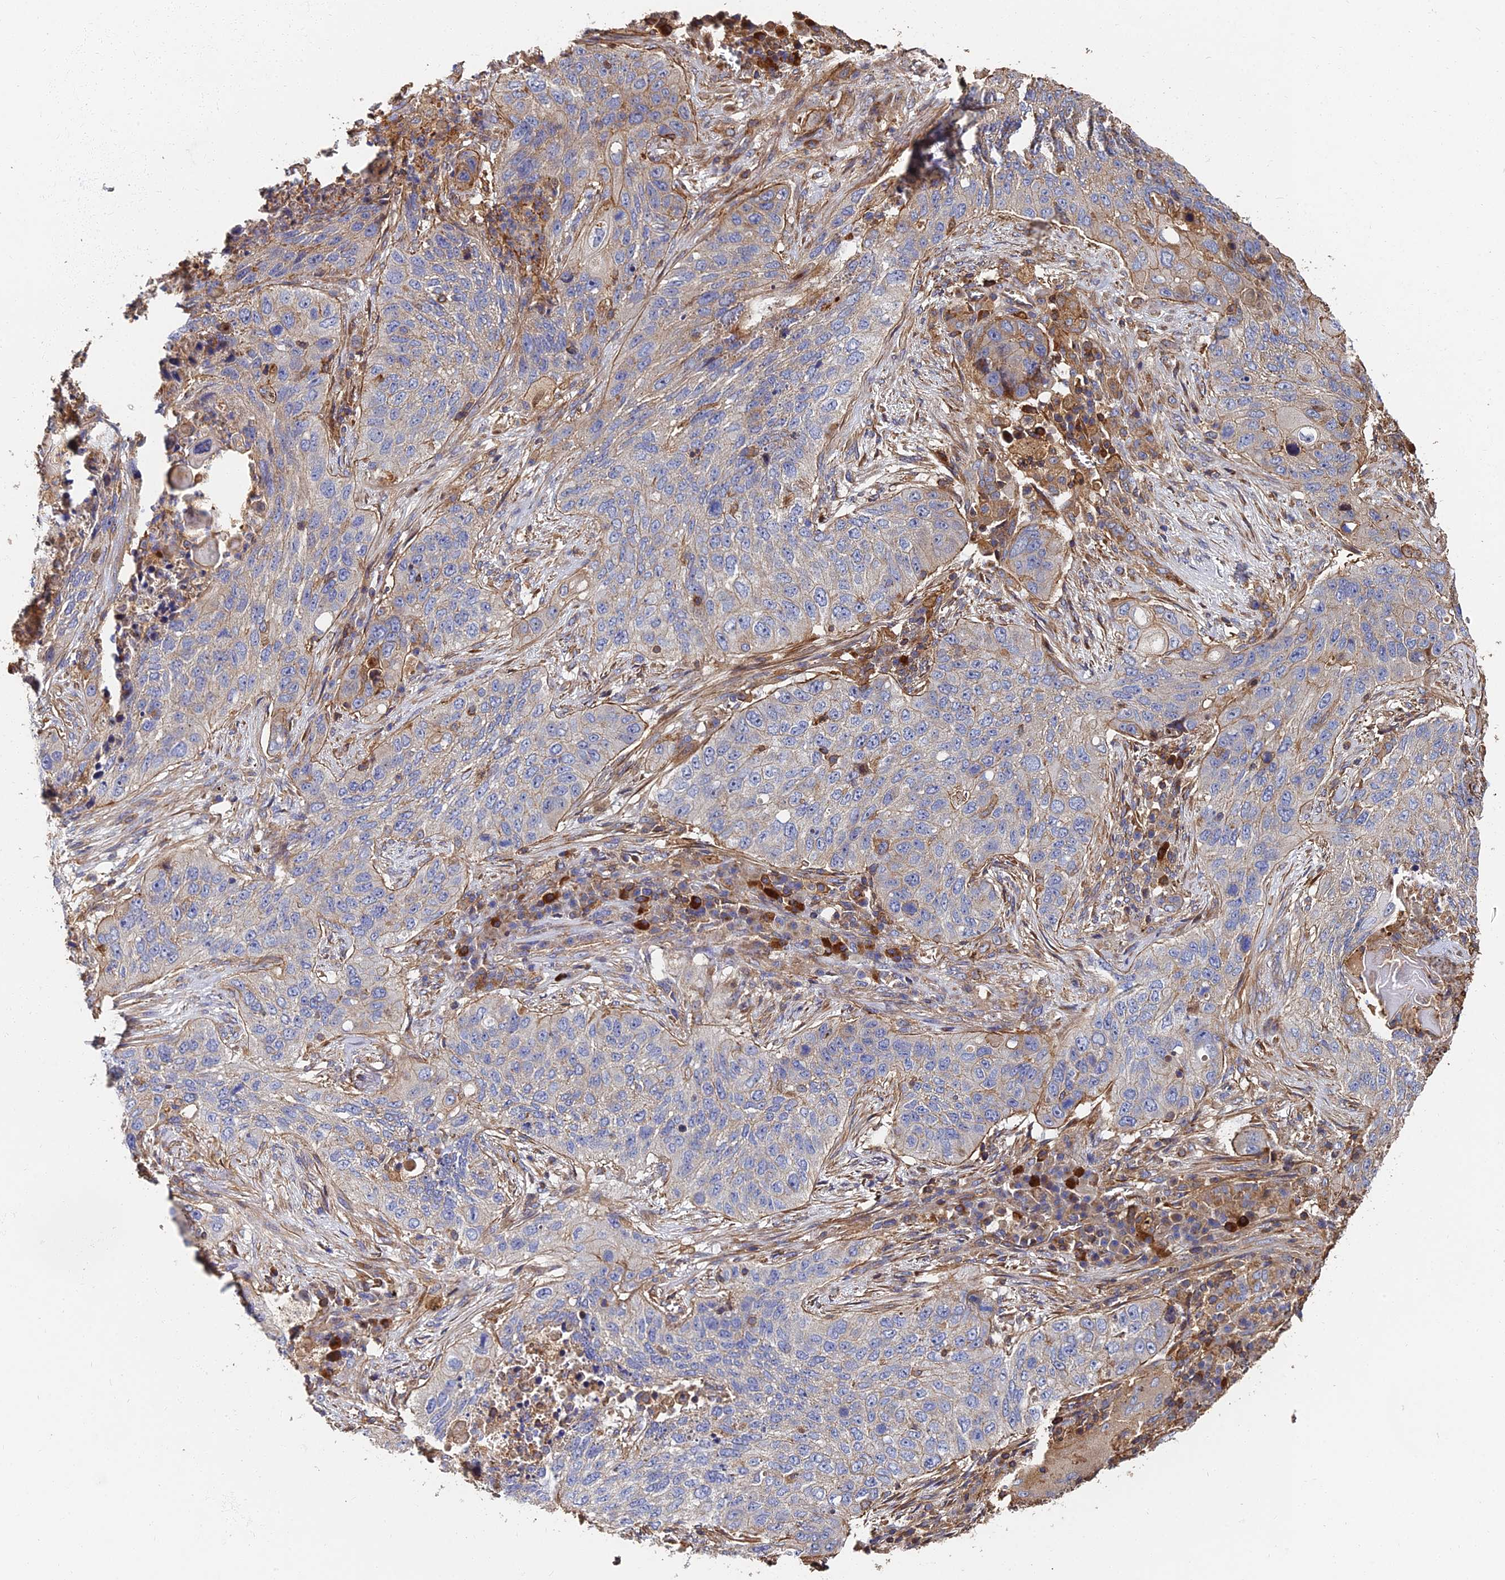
{"staining": {"intensity": "negative", "quantity": "none", "location": "none"}, "tissue": "lung cancer", "cell_type": "Tumor cells", "image_type": "cancer", "snomed": [{"axis": "morphology", "description": "Squamous cell carcinoma, NOS"}, {"axis": "topography", "description": "Lung"}], "caption": "Lung cancer was stained to show a protein in brown. There is no significant staining in tumor cells. (DAB (3,3'-diaminobenzidine) IHC, high magnification).", "gene": "EXT1", "patient": {"sex": "female", "age": 63}}